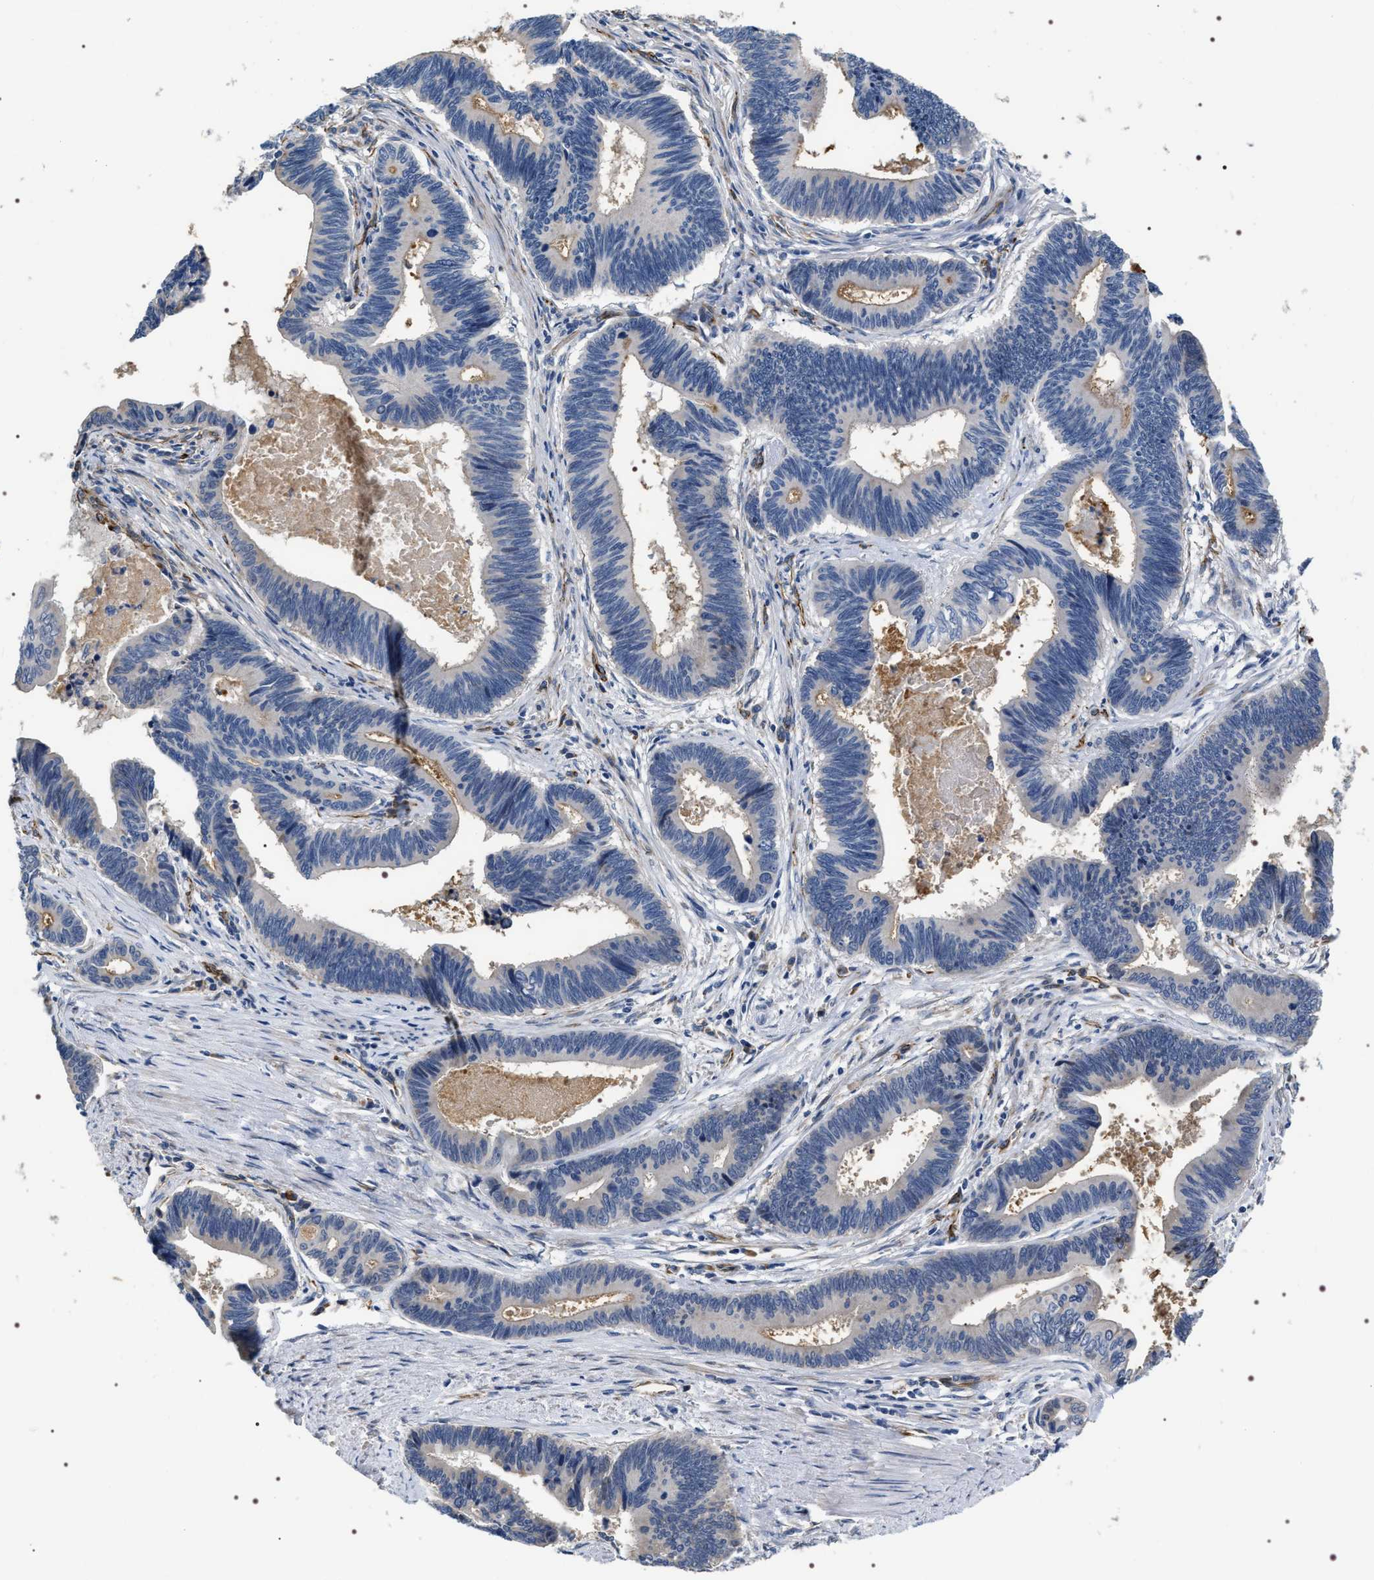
{"staining": {"intensity": "weak", "quantity": "<25%", "location": "cytoplasmic/membranous"}, "tissue": "pancreatic cancer", "cell_type": "Tumor cells", "image_type": "cancer", "snomed": [{"axis": "morphology", "description": "Adenocarcinoma, NOS"}, {"axis": "topography", "description": "Pancreas"}], "caption": "IHC of human adenocarcinoma (pancreatic) exhibits no positivity in tumor cells.", "gene": "PKD1L1", "patient": {"sex": "female", "age": 70}}